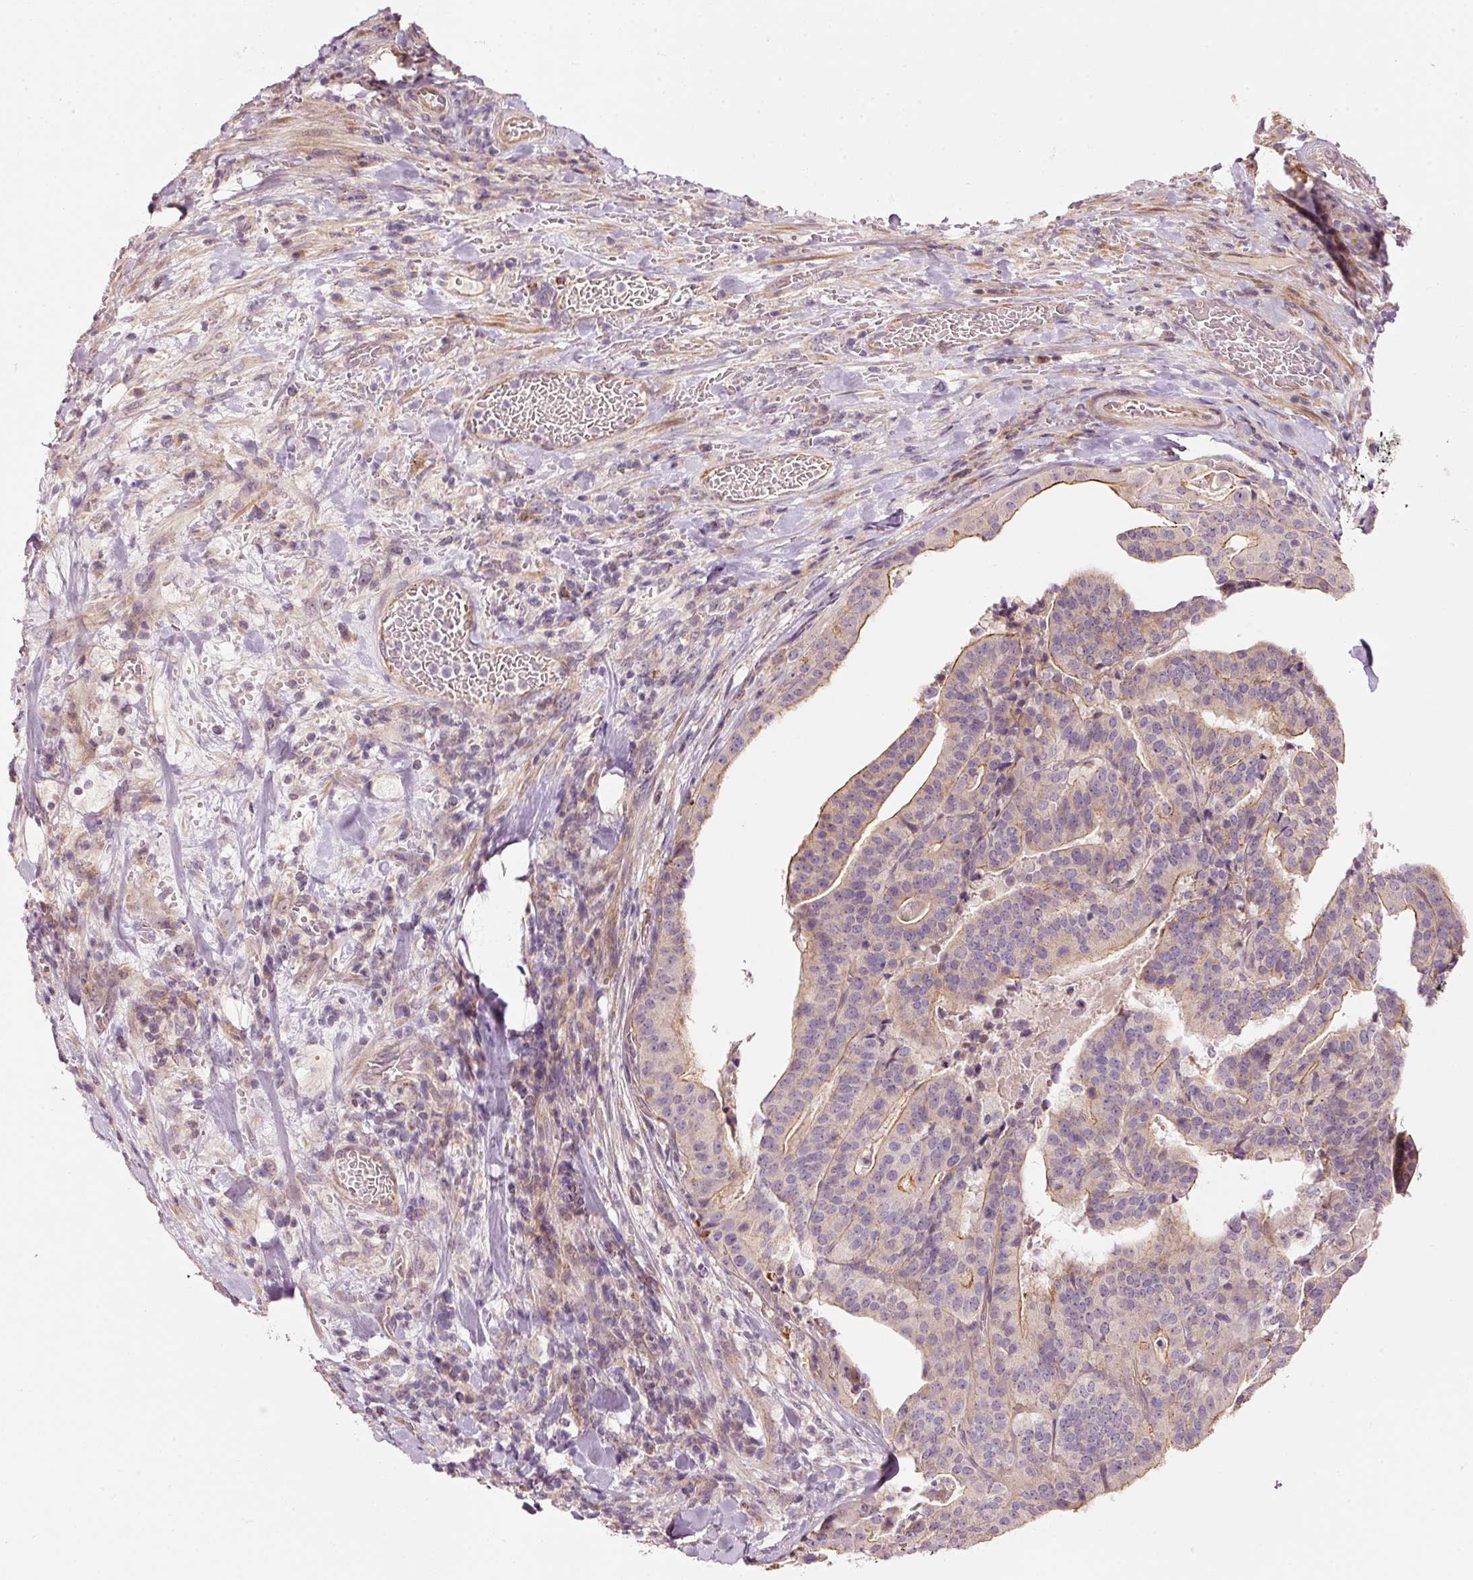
{"staining": {"intensity": "weak", "quantity": "<25%", "location": "cytoplasmic/membranous"}, "tissue": "stomach cancer", "cell_type": "Tumor cells", "image_type": "cancer", "snomed": [{"axis": "morphology", "description": "Adenocarcinoma, NOS"}, {"axis": "topography", "description": "Stomach"}], "caption": "Immunohistochemistry (IHC) micrograph of human stomach cancer stained for a protein (brown), which displays no positivity in tumor cells. (DAB immunohistochemistry (IHC) visualized using brightfield microscopy, high magnification).", "gene": "ARHGAP22", "patient": {"sex": "male", "age": 48}}